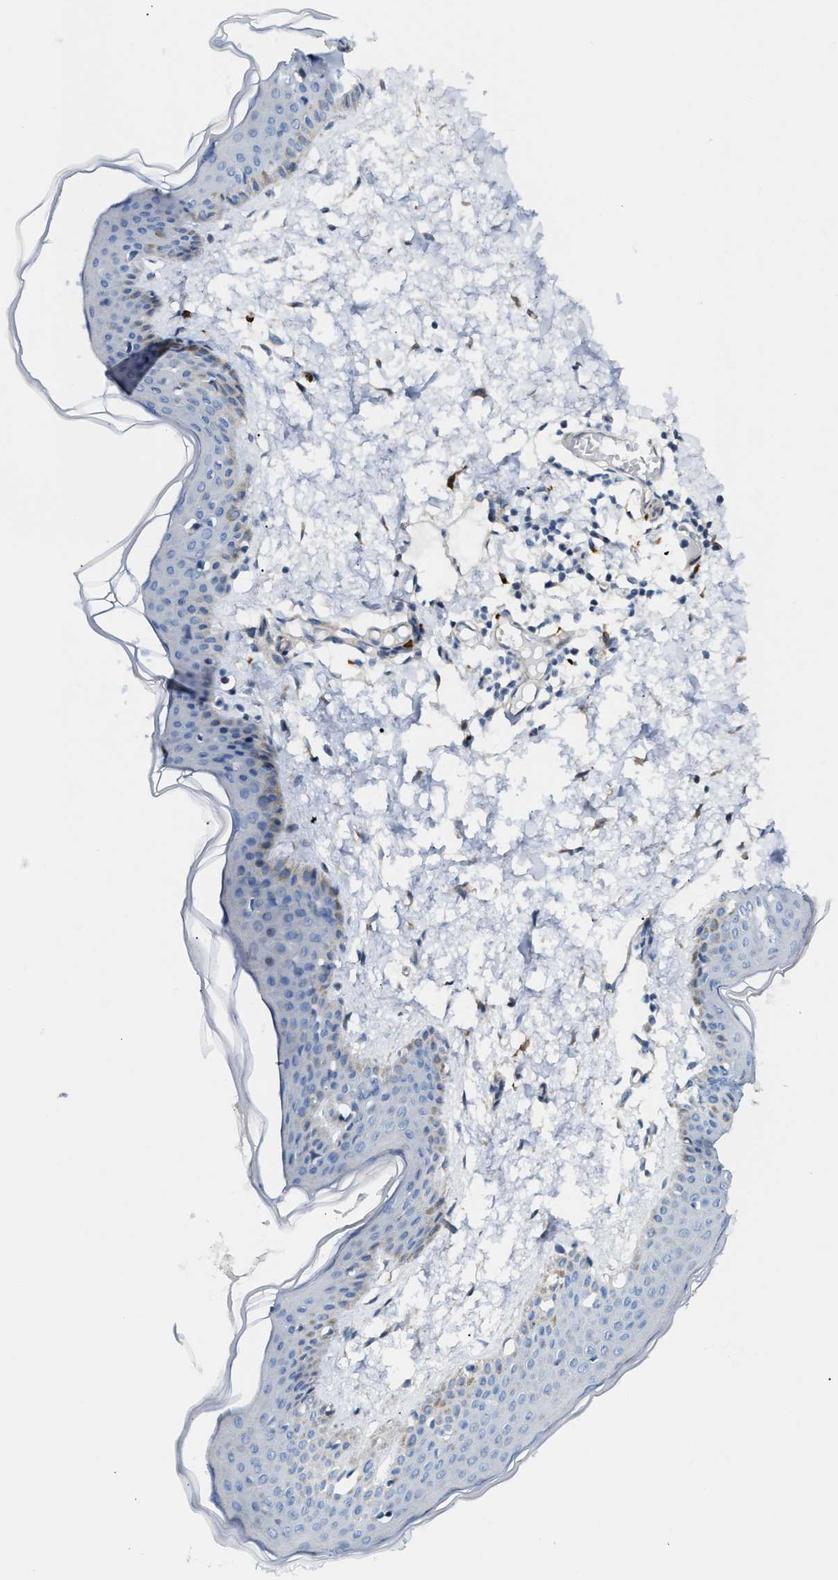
{"staining": {"intensity": "weak", "quantity": "<25%", "location": "cytoplasmic/membranous"}, "tissue": "skin", "cell_type": "Fibroblasts", "image_type": "normal", "snomed": [{"axis": "morphology", "description": "Normal tissue, NOS"}, {"axis": "topography", "description": "Skin"}], "caption": "There is no significant positivity in fibroblasts of skin. (IHC, brightfield microscopy, high magnification).", "gene": "FHL1", "patient": {"sex": "female", "age": 17}}